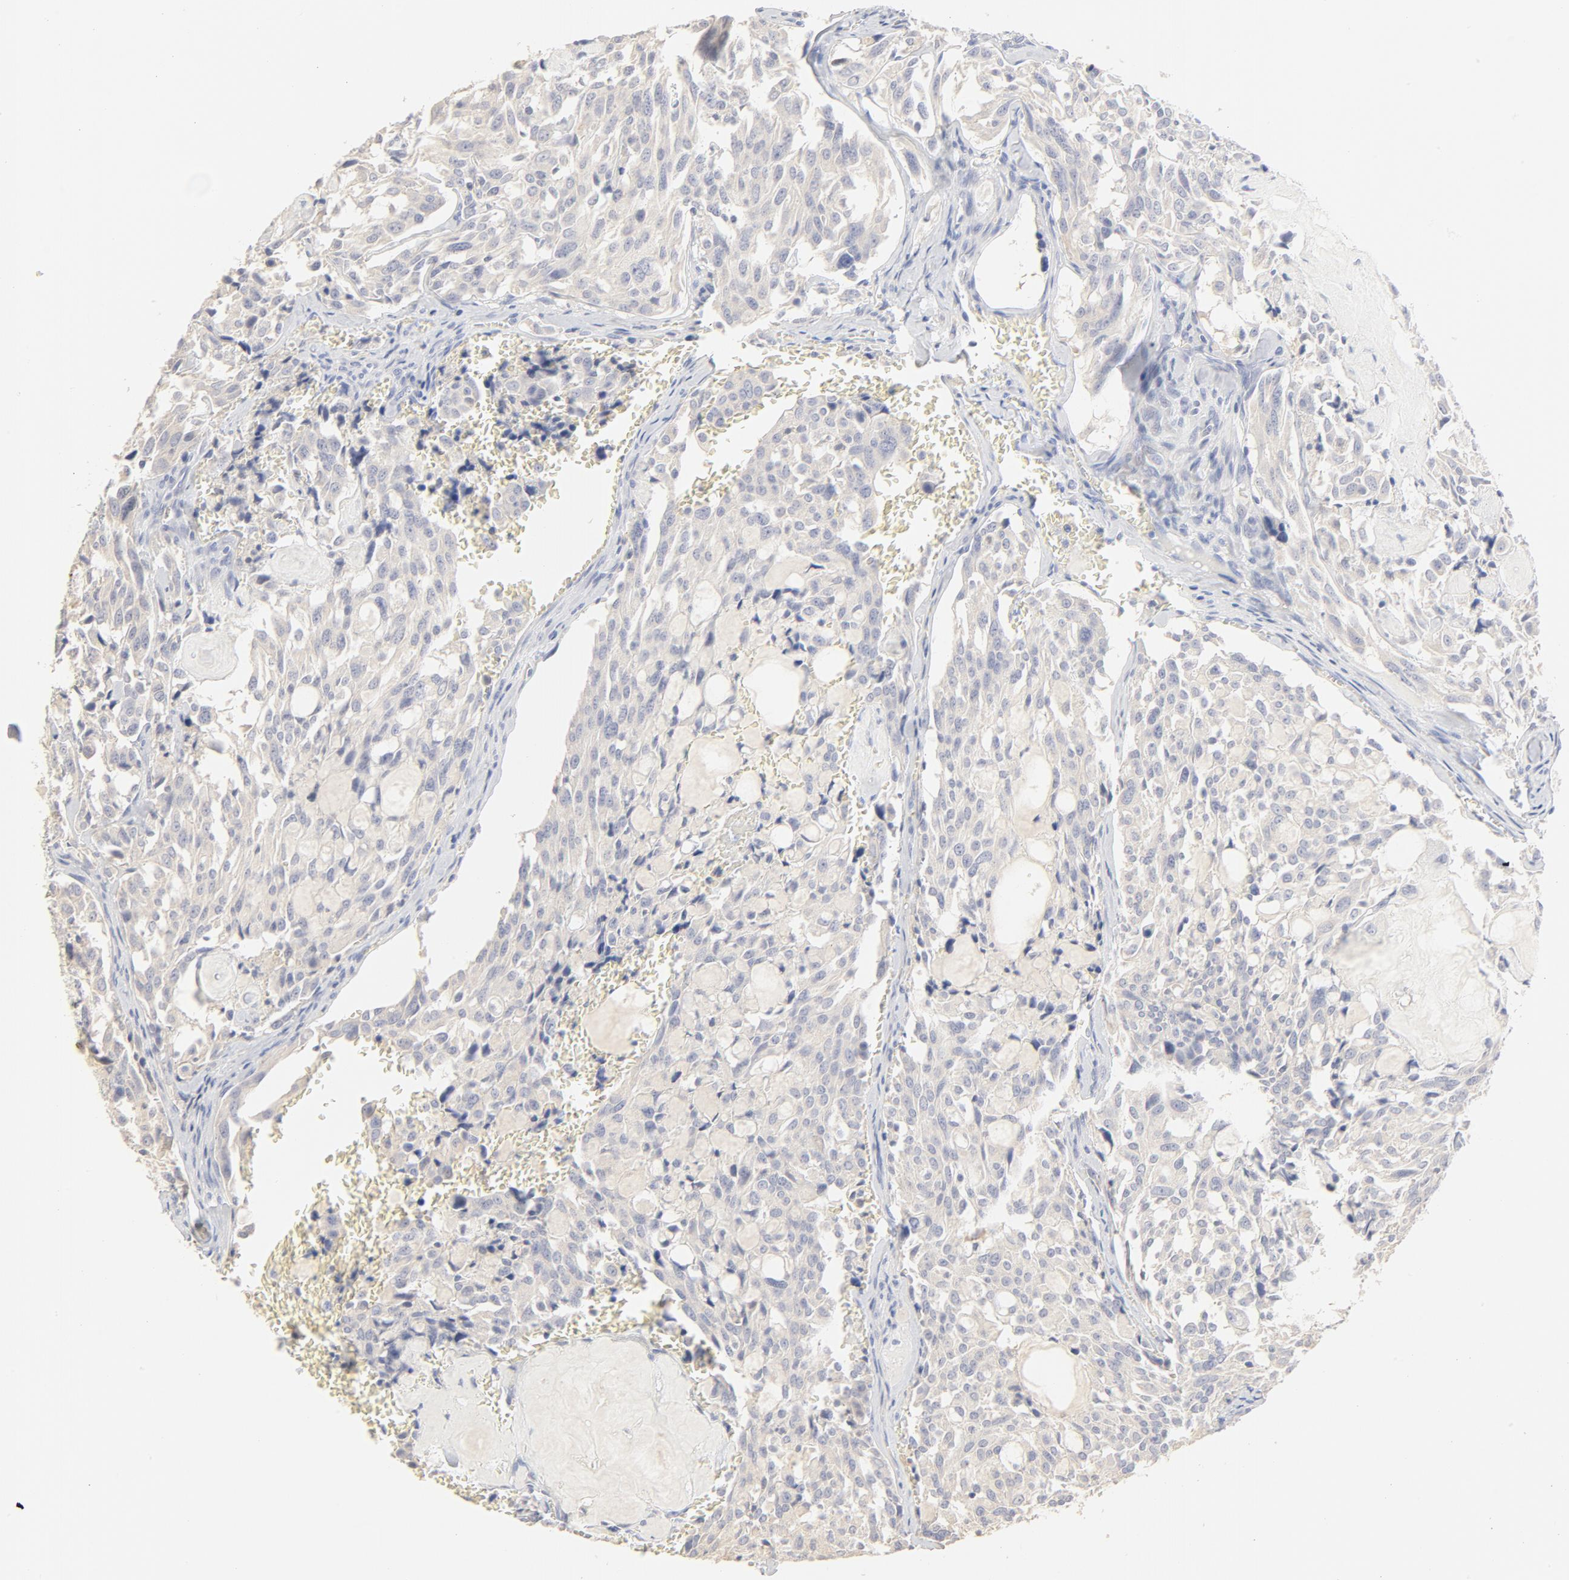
{"staining": {"intensity": "weak", "quantity": "25%-75%", "location": "cytoplasmic/membranous"}, "tissue": "thyroid cancer", "cell_type": "Tumor cells", "image_type": "cancer", "snomed": [{"axis": "morphology", "description": "Carcinoma, NOS"}, {"axis": "morphology", "description": "Carcinoid, malignant, NOS"}, {"axis": "topography", "description": "Thyroid gland"}], "caption": "IHC image of neoplastic tissue: thyroid cancer stained using immunohistochemistry reveals low levels of weak protein expression localized specifically in the cytoplasmic/membranous of tumor cells, appearing as a cytoplasmic/membranous brown color.", "gene": "FCGBP", "patient": {"sex": "male", "age": 33}}